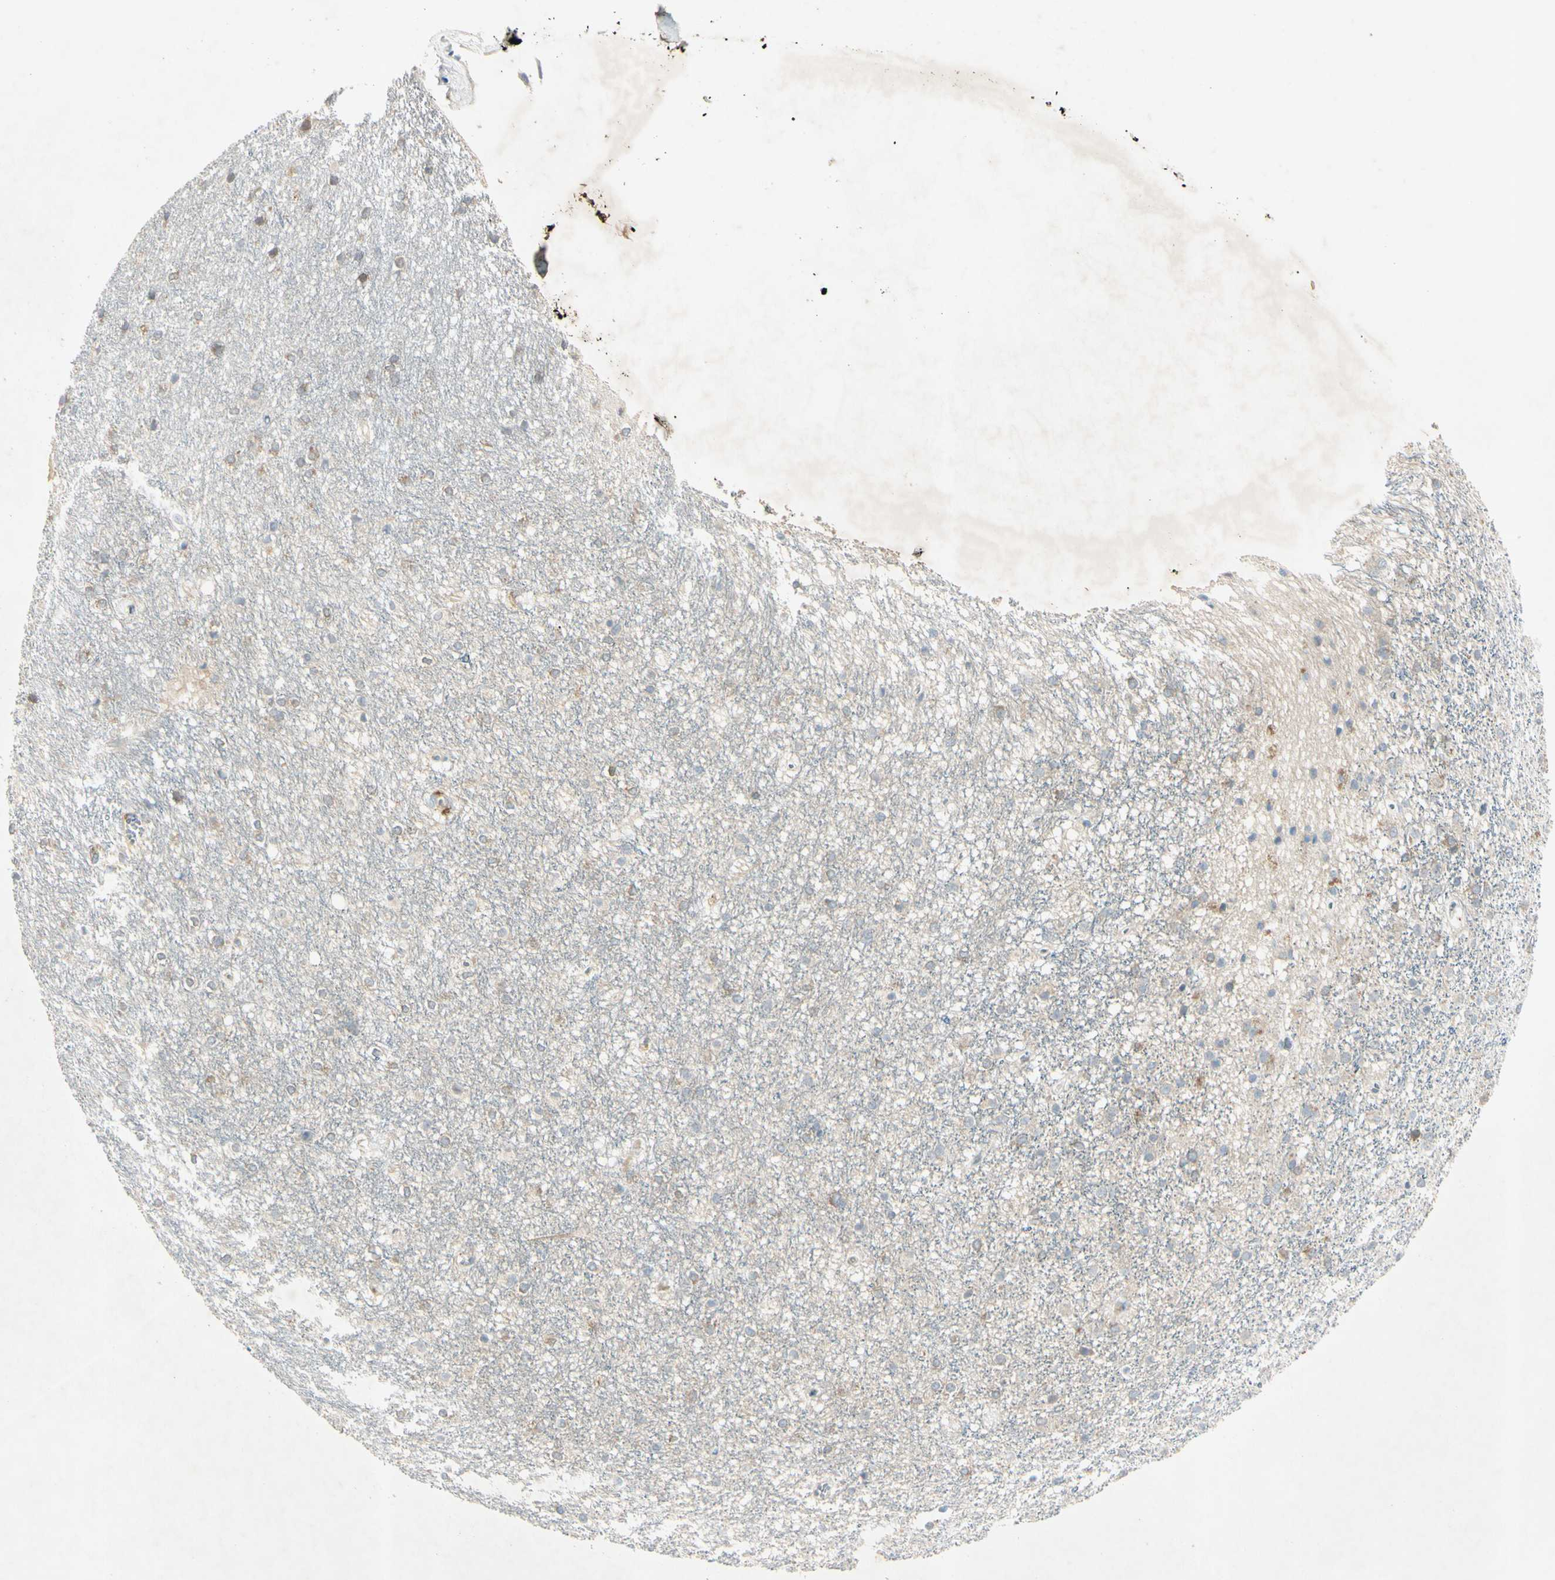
{"staining": {"intensity": "moderate", "quantity": "<25%", "location": "cytoplasmic/membranous"}, "tissue": "caudate", "cell_type": "Glial cells", "image_type": "normal", "snomed": [{"axis": "morphology", "description": "Normal tissue, NOS"}, {"axis": "topography", "description": "Lateral ventricle wall"}], "caption": "This photomicrograph displays unremarkable caudate stained with IHC to label a protein in brown. The cytoplasmic/membranous of glial cells show moderate positivity for the protein. Nuclei are counter-stained blue.", "gene": "AATK", "patient": {"sex": "female", "age": 19}}